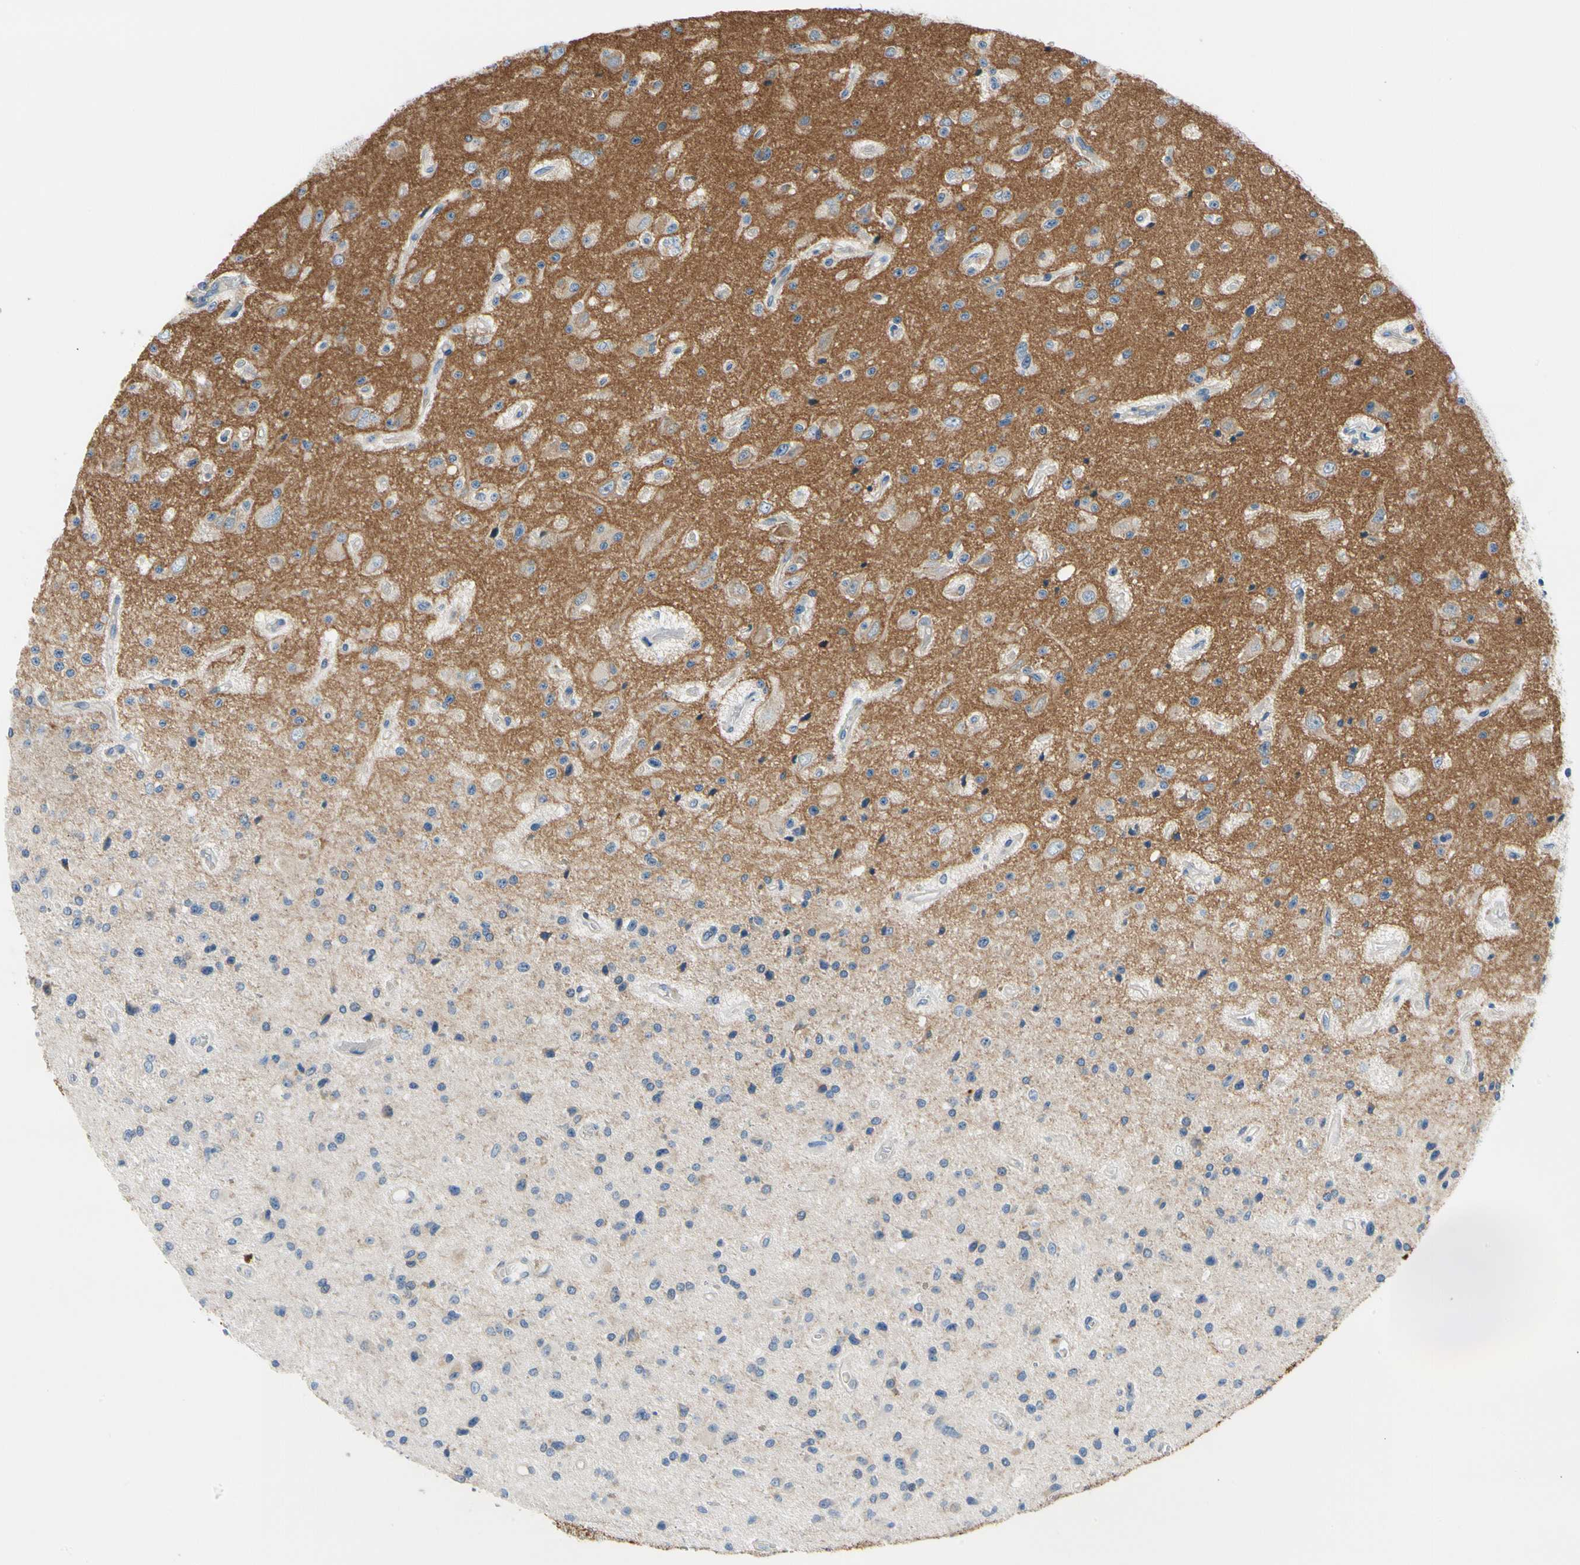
{"staining": {"intensity": "negative", "quantity": "none", "location": "none"}, "tissue": "glioma", "cell_type": "Tumor cells", "image_type": "cancer", "snomed": [{"axis": "morphology", "description": "Glioma, malignant, Low grade"}, {"axis": "topography", "description": "Brain"}], "caption": "Glioma was stained to show a protein in brown. There is no significant staining in tumor cells.", "gene": "STXBP1", "patient": {"sex": "male", "age": 58}}